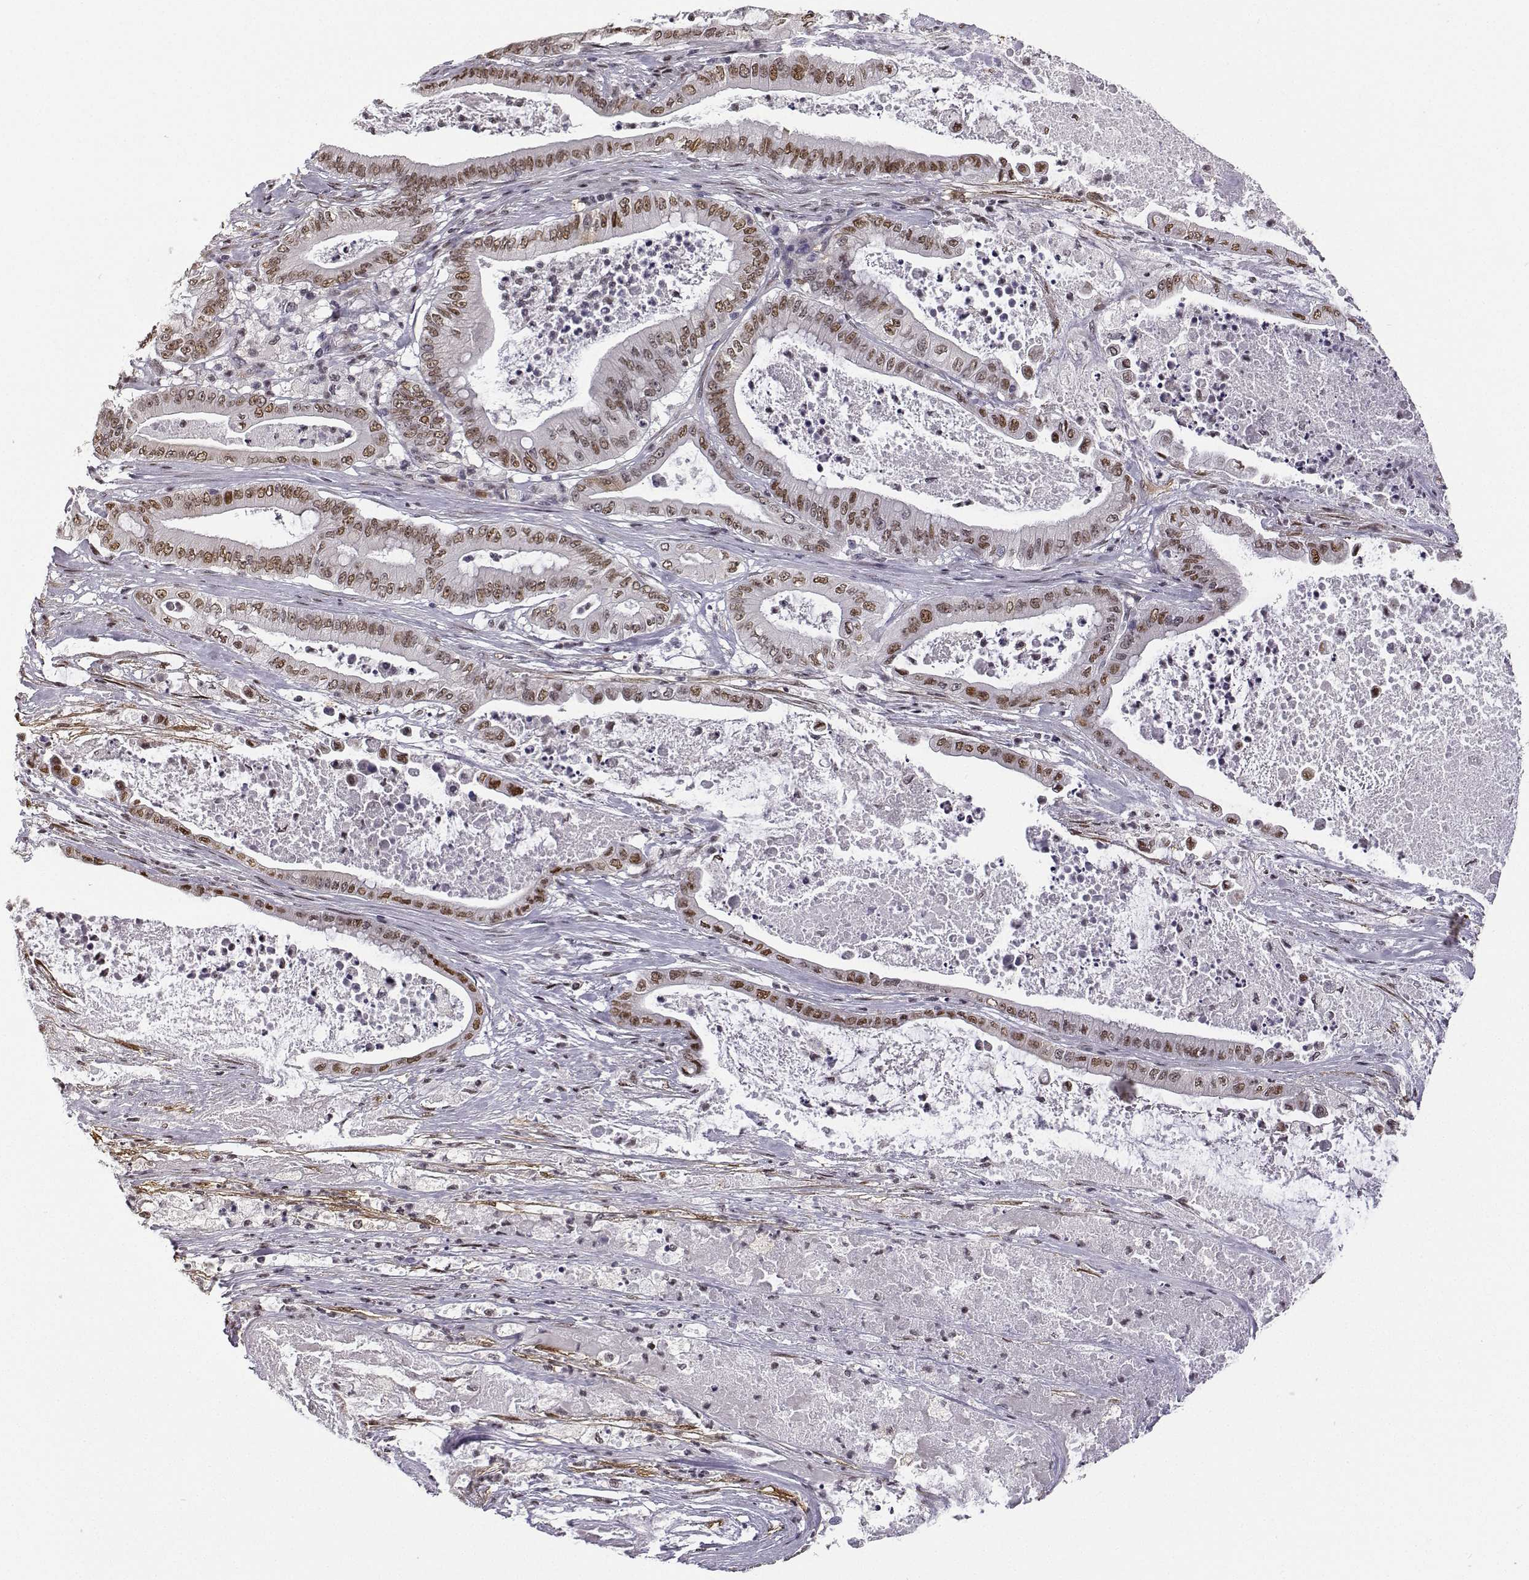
{"staining": {"intensity": "moderate", "quantity": ">75%", "location": "nuclear"}, "tissue": "pancreatic cancer", "cell_type": "Tumor cells", "image_type": "cancer", "snomed": [{"axis": "morphology", "description": "Adenocarcinoma, NOS"}, {"axis": "topography", "description": "Pancreas"}], "caption": "A medium amount of moderate nuclear expression is seen in approximately >75% of tumor cells in adenocarcinoma (pancreatic) tissue.", "gene": "PHGDH", "patient": {"sex": "male", "age": 71}}